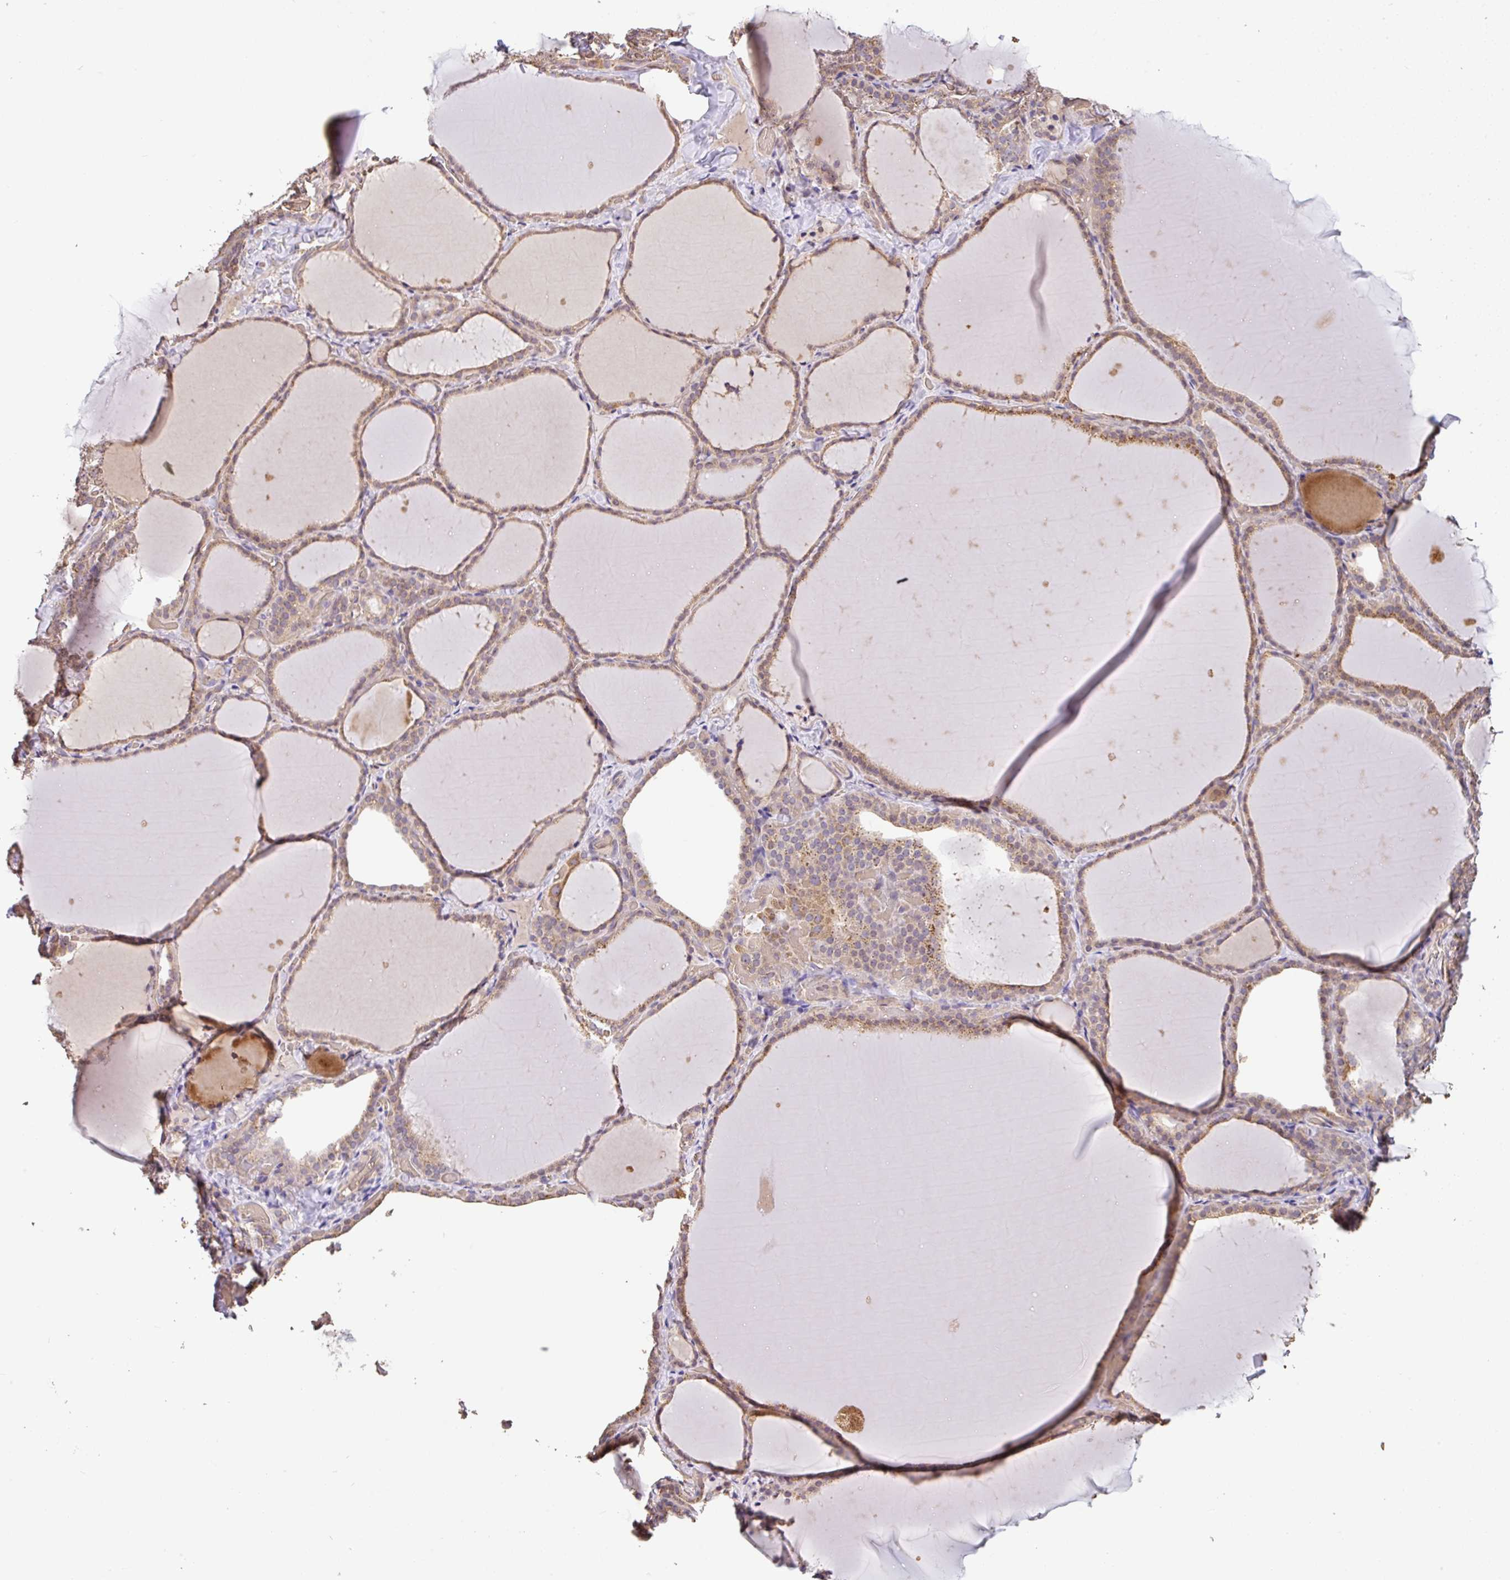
{"staining": {"intensity": "weak", "quantity": ">75%", "location": "cytoplasmic/membranous"}, "tissue": "thyroid gland", "cell_type": "Glandular cells", "image_type": "normal", "snomed": [{"axis": "morphology", "description": "Normal tissue, NOS"}, {"axis": "topography", "description": "Thyroid gland"}], "caption": "Protein staining by immunohistochemistry (IHC) shows weak cytoplasmic/membranous positivity in approximately >75% of glandular cells in normal thyroid gland.", "gene": "C1QTNF9B", "patient": {"sex": "female", "age": 22}}